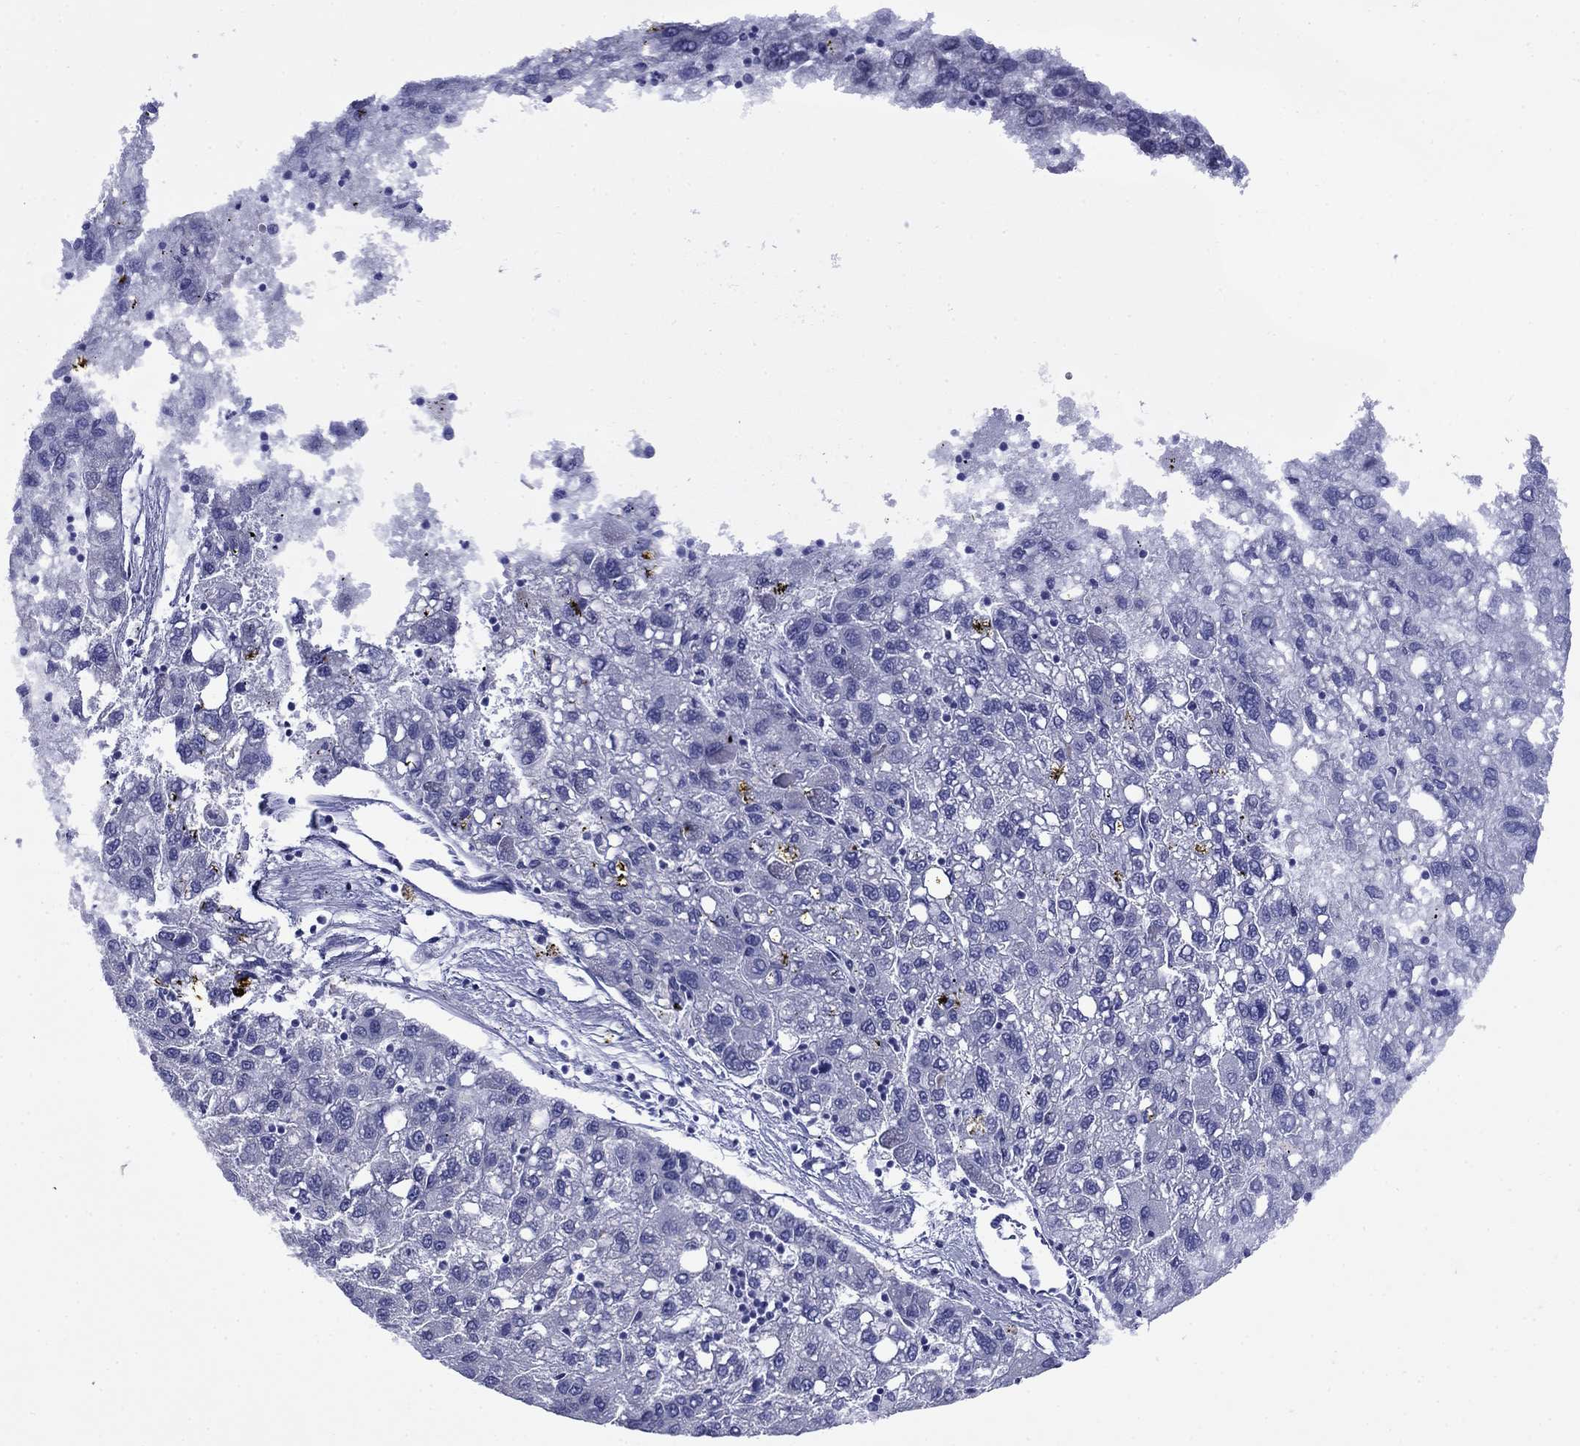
{"staining": {"intensity": "negative", "quantity": "none", "location": "none"}, "tissue": "liver cancer", "cell_type": "Tumor cells", "image_type": "cancer", "snomed": [{"axis": "morphology", "description": "Carcinoma, Hepatocellular, NOS"}, {"axis": "topography", "description": "Liver"}], "caption": "Tumor cells show no significant protein staining in liver hepatocellular carcinoma.", "gene": "GIP", "patient": {"sex": "female", "age": 82}}